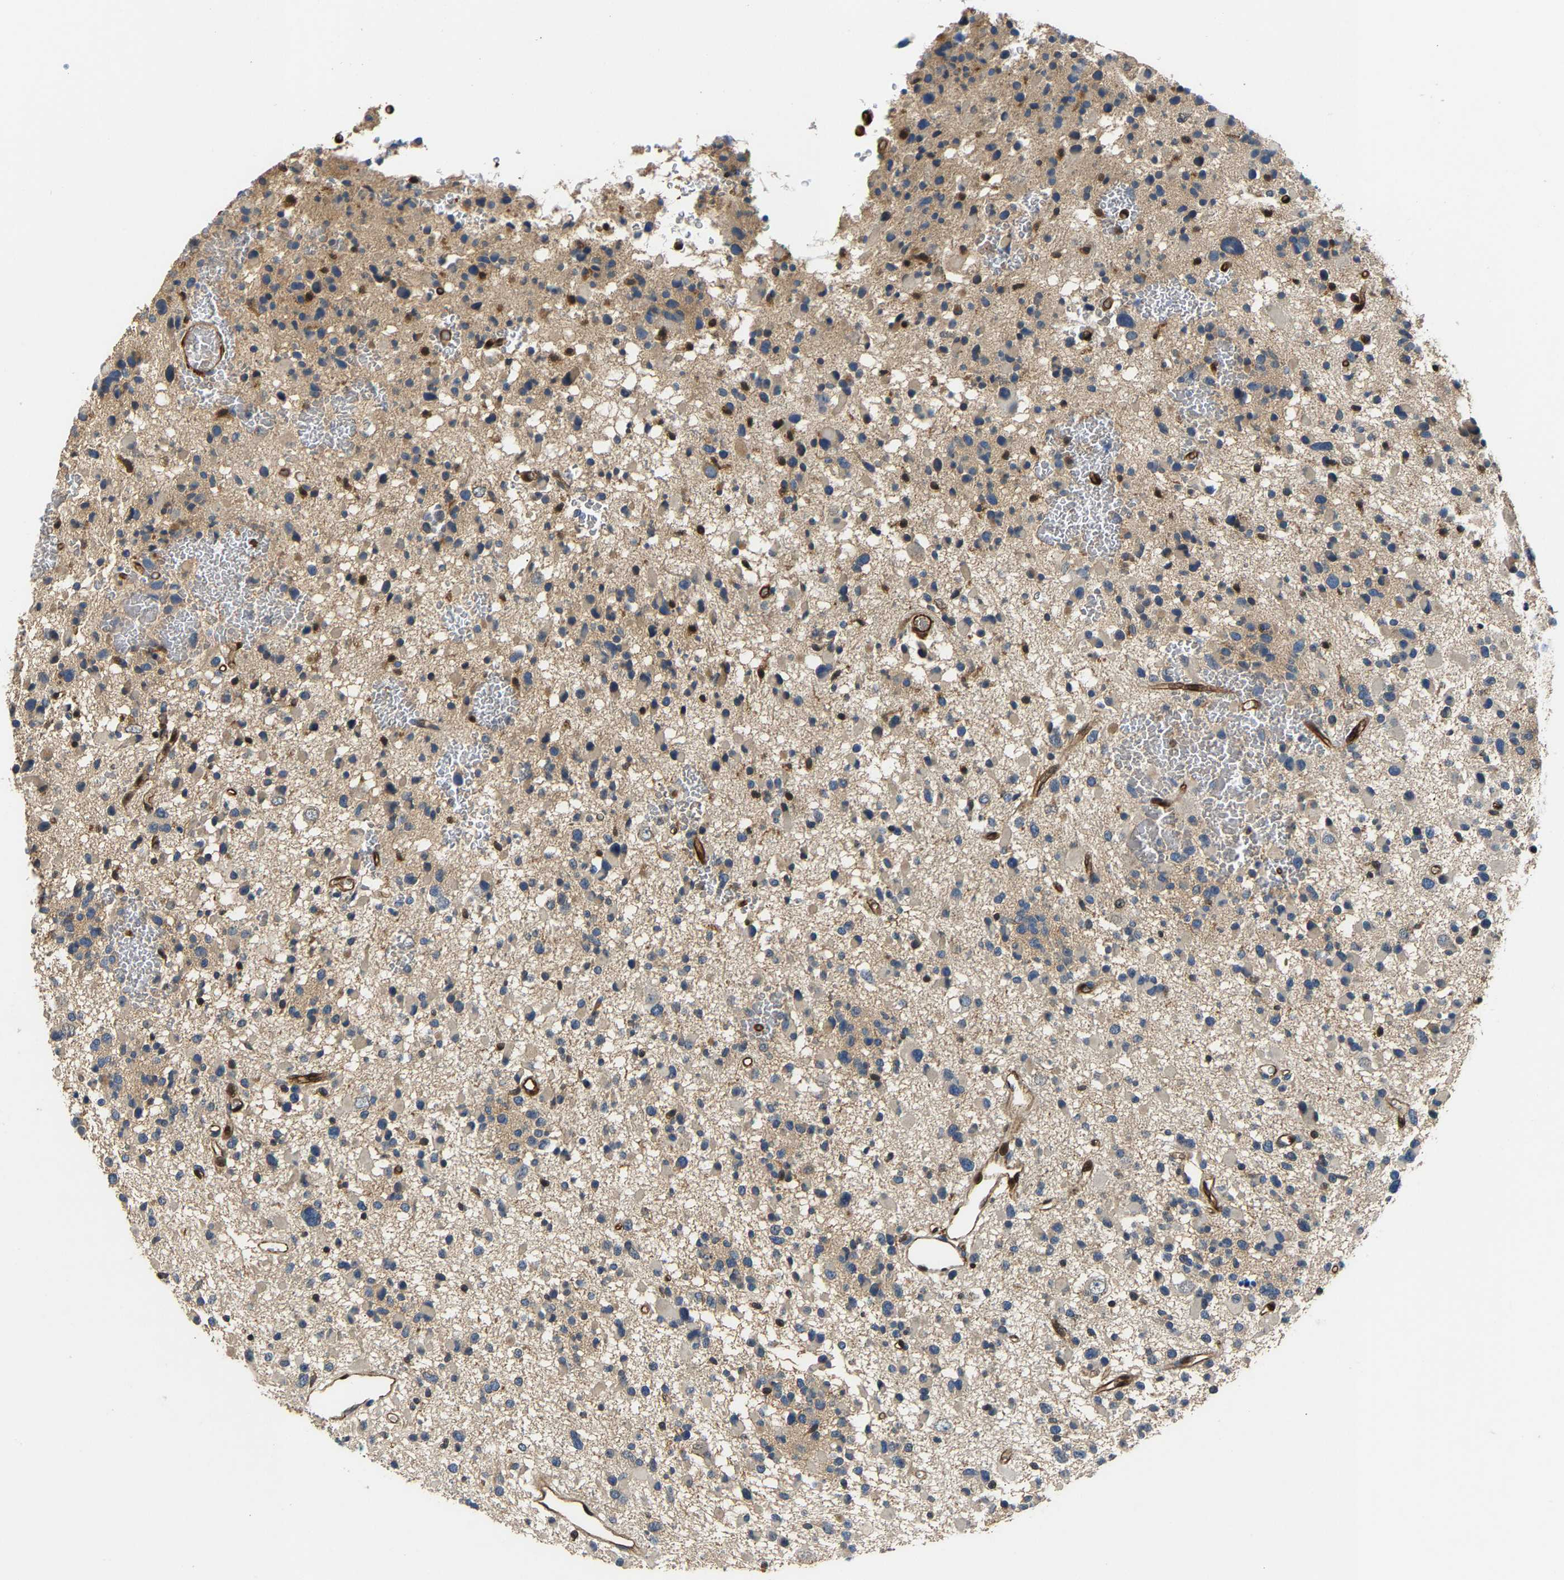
{"staining": {"intensity": "weak", "quantity": "<25%", "location": "cytoplasmic/membranous"}, "tissue": "glioma", "cell_type": "Tumor cells", "image_type": "cancer", "snomed": [{"axis": "morphology", "description": "Glioma, malignant, Low grade"}, {"axis": "topography", "description": "Brain"}], "caption": "Human glioma stained for a protein using IHC demonstrates no positivity in tumor cells.", "gene": "GIMAP7", "patient": {"sex": "female", "age": 22}}